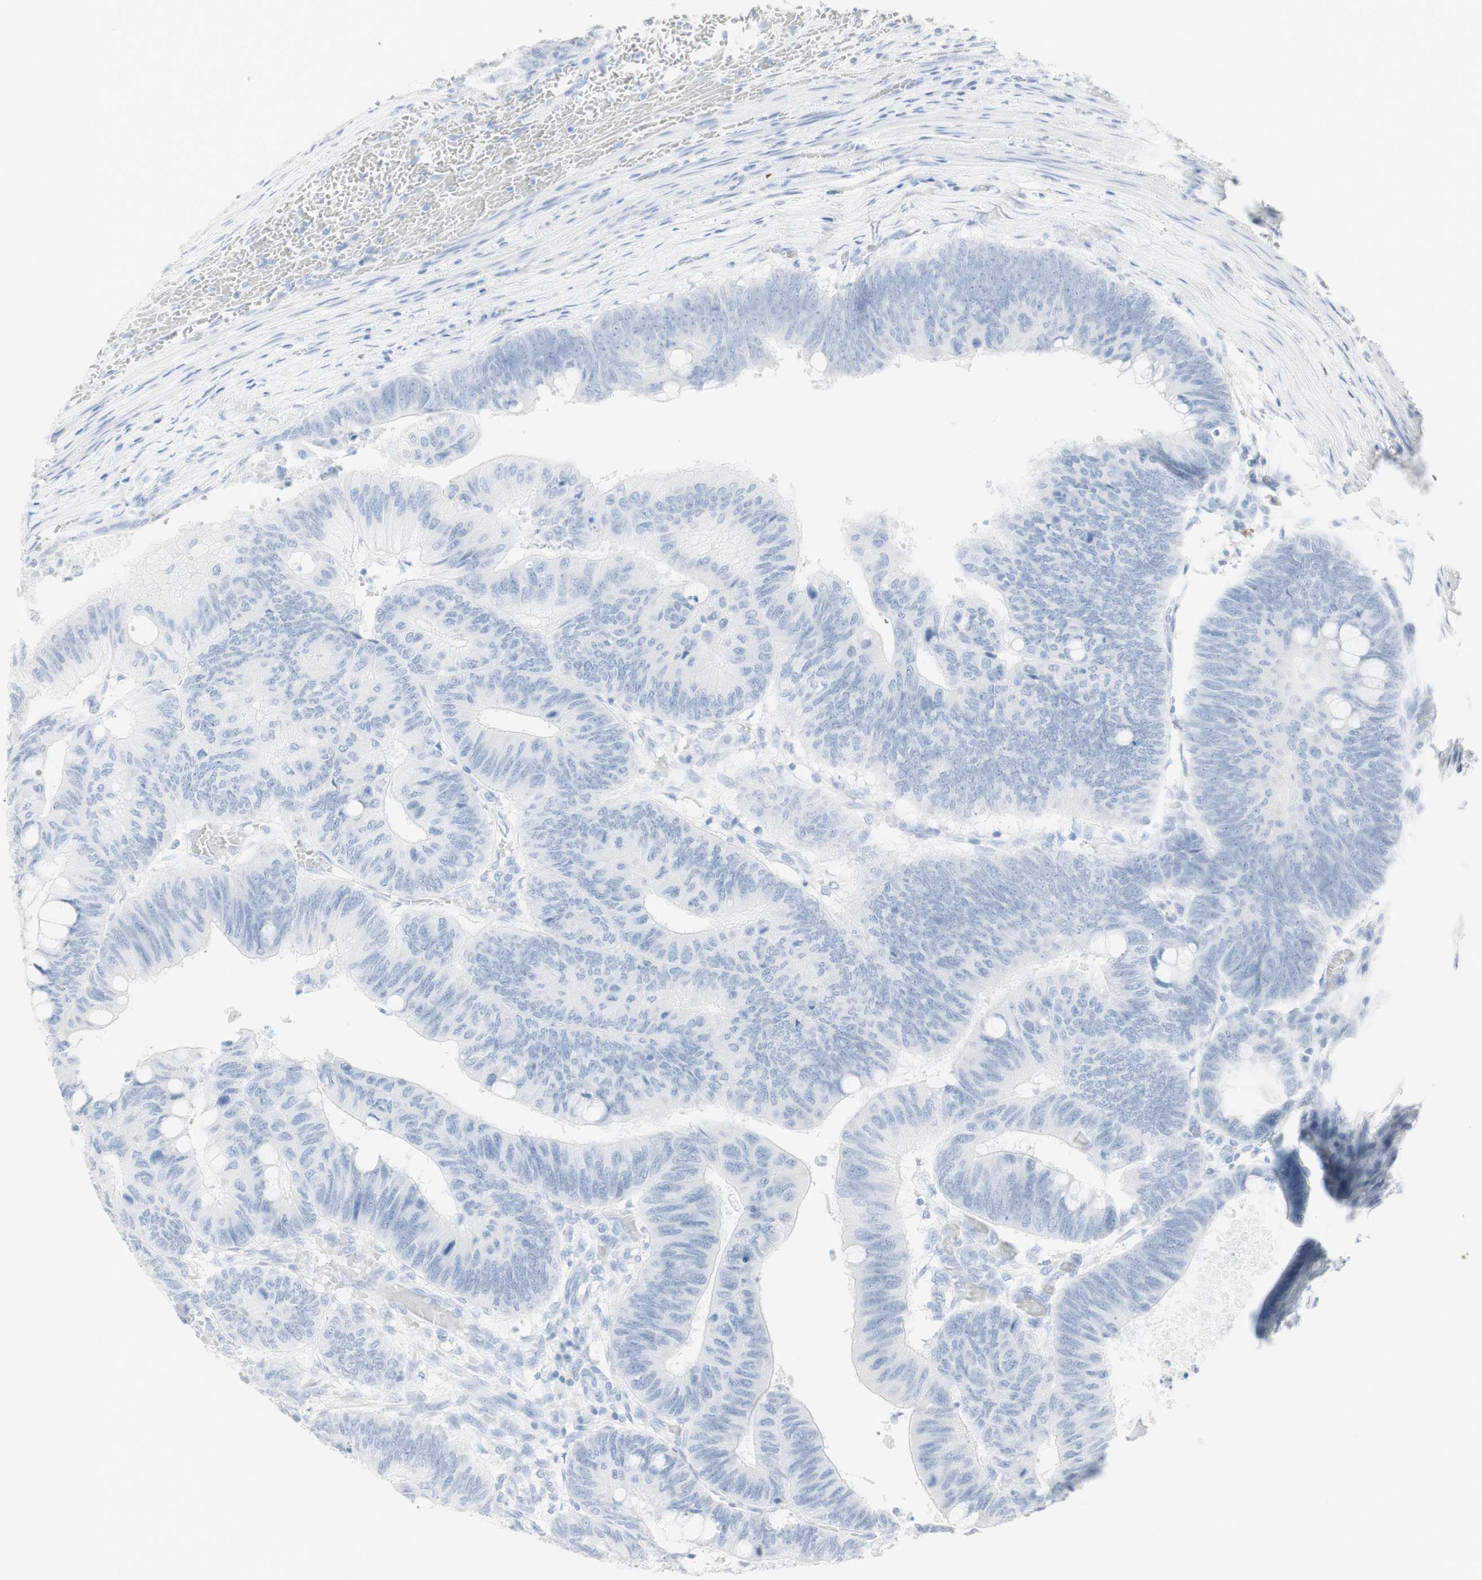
{"staining": {"intensity": "negative", "quantity": "none", "location": "none"}, "tissue": "colorectal cancer", "cell_type": "Tumor cells", "image_type": "cancer", "snomed": [{"axis": "morphology", "description": "Normal tissue, NOS"}, {"axis": "morphology", "description": "Adenocarcinoma, NOS"}, {"axis": "topography", "description": "Rectum"}, {"axis": "topography", "description": "Peripheral nerve tissue"}], "caption": "Image shows no significant protein positivity in tumor cells of colorectal adenocarcinoma. (DAB (3,3'-diaminobenzidine) immunohistochemistry (IHC) visualized using brightfield microscopy, high magnification).", "gene": "NAPSA", "patient": {"sex": "male", "age": 92}}